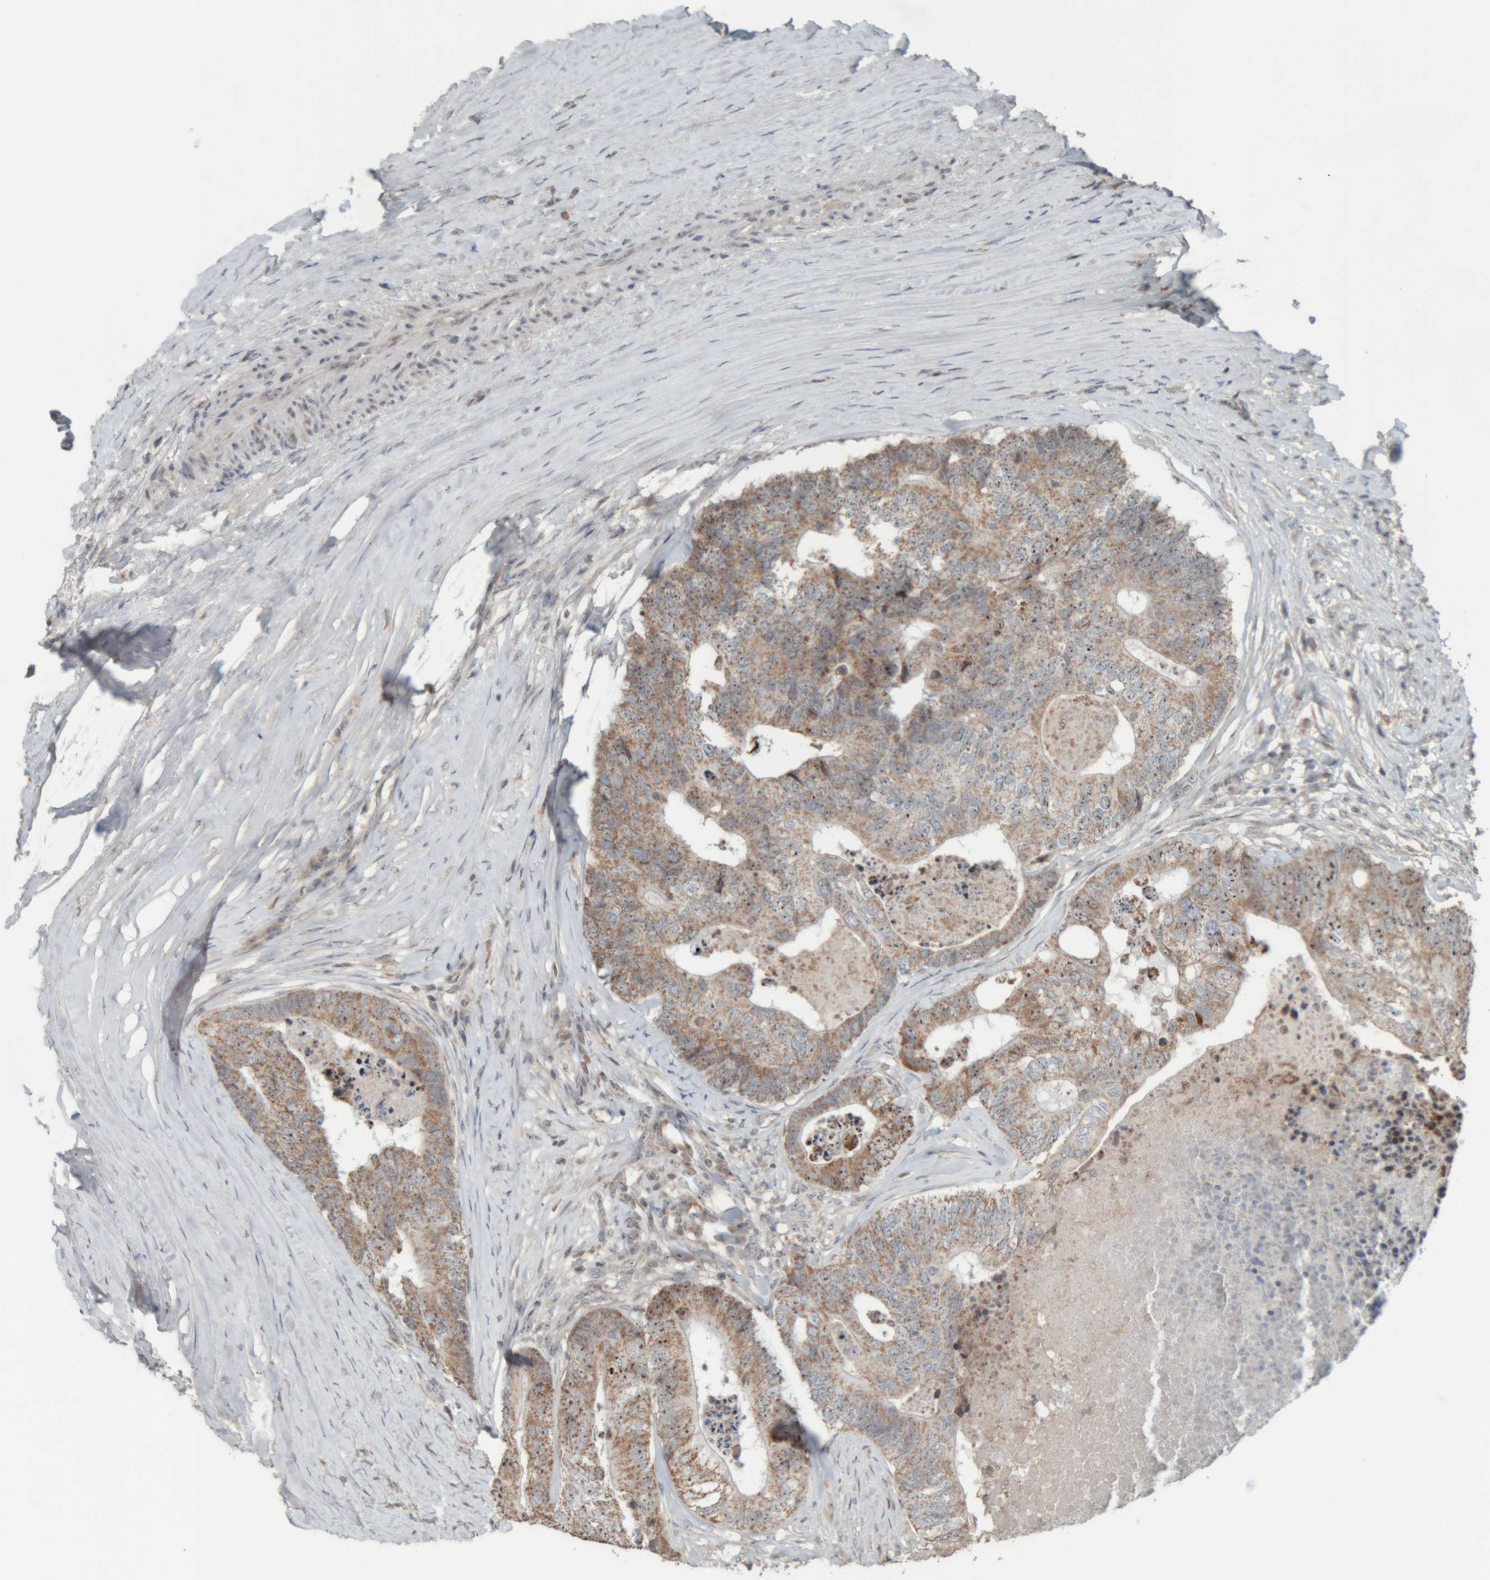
{"staining": {"intensity": "moderate", "quantity": ">75%", "location": "cytoplasmic/membranous,nuclear"}, "tissue": "colorectal cancer", "cell_type": "Tumor cells", "image_type": "cancer", "snomed": [{"axis": "morphology", "description": "Adenocarcinoma, NOS"}, {"axis": "topography", "description": "Colon"}], "caption": "A photomicrograph of colorectal adenocarcinoma stained for a protein shows moderate cytoplasmic/membranous and nuclear brown staining in tumor cells. The staining is performed using DAB (3,3'-diaminobenzidine) brown chromogen to label protein expression. The nuclei are counter-stained blue using hematoxylin.", "gene": "RPF1", "patient": {"sex": "female", "age": 67}}